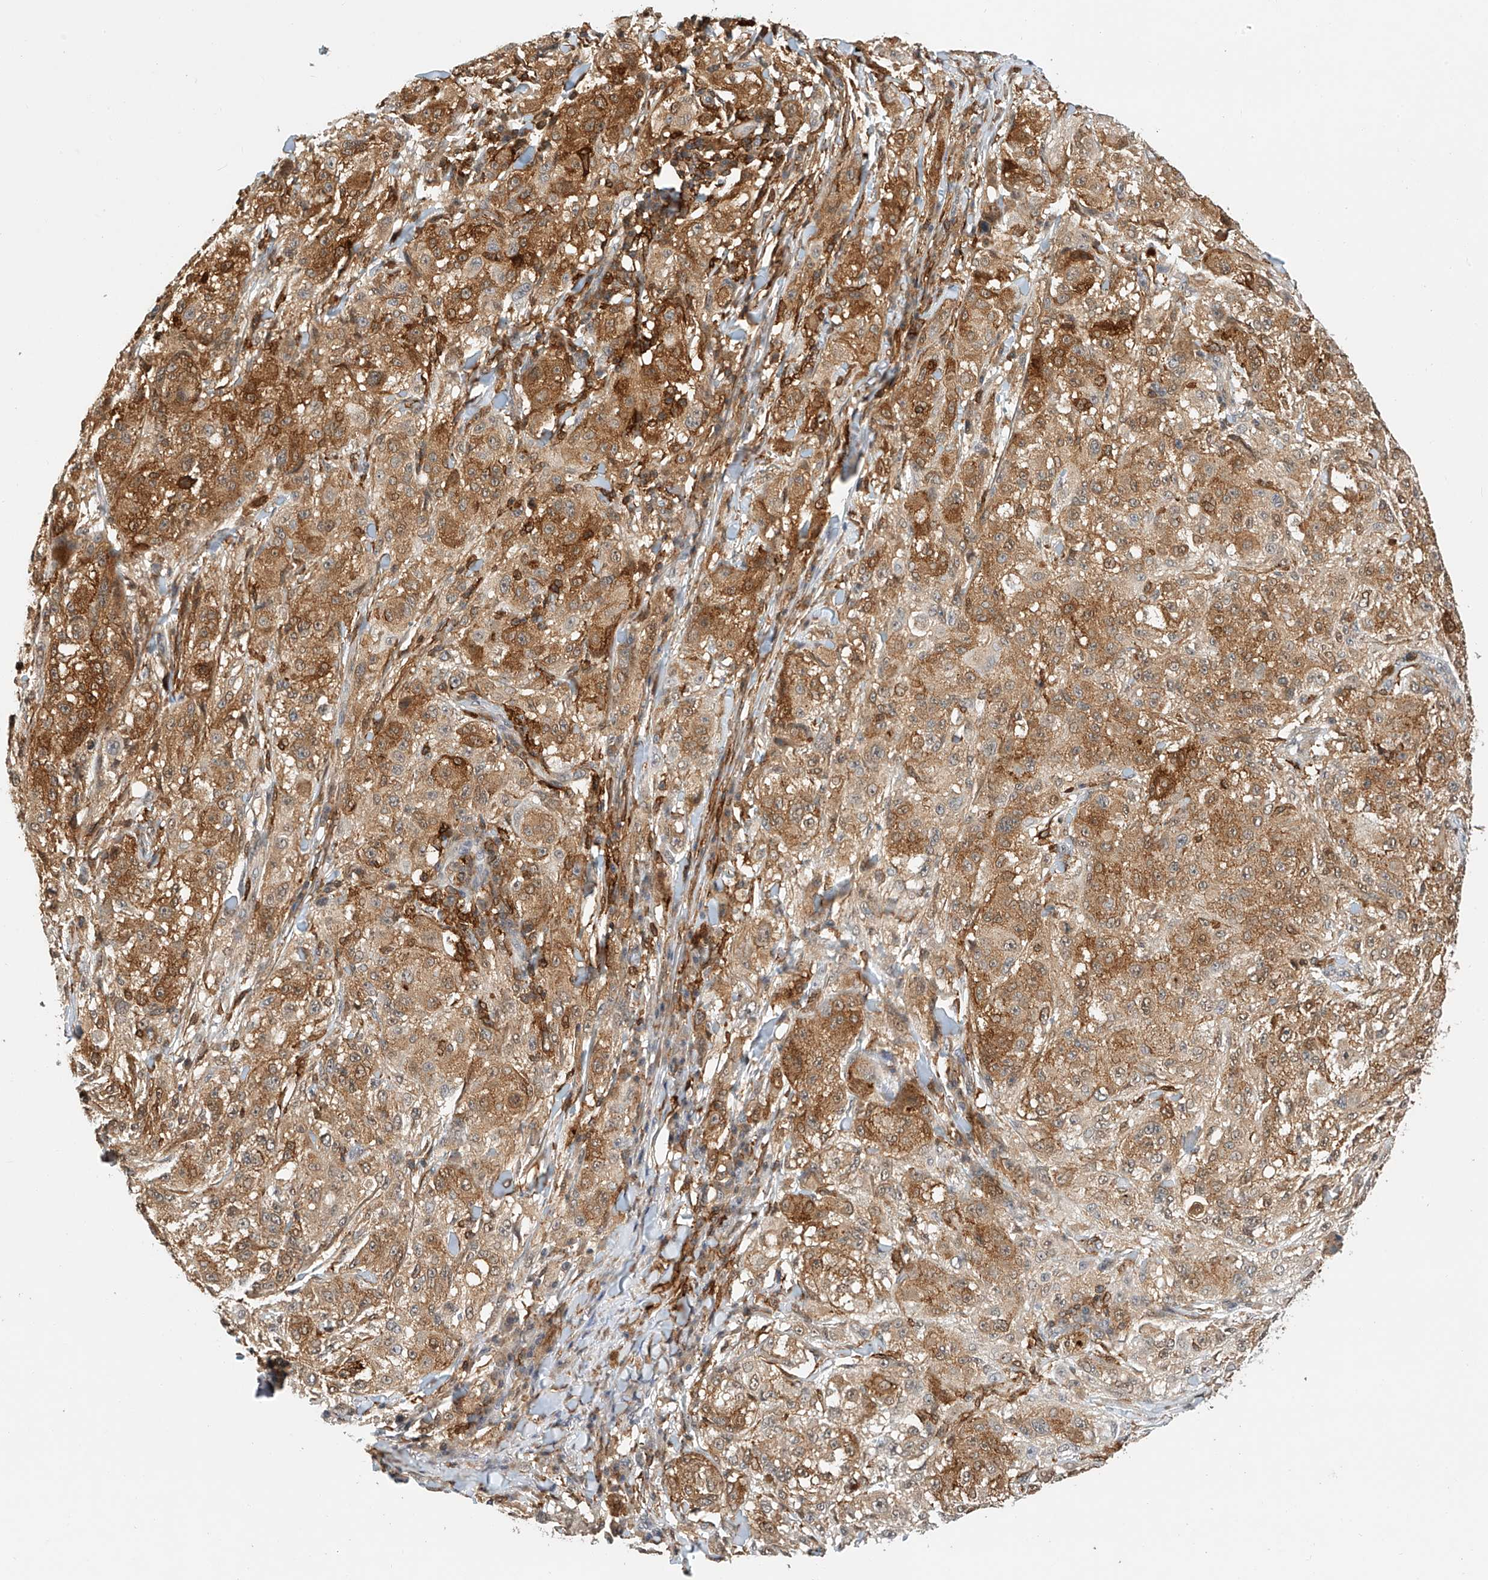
{"staining": {"intensity": "strong", "quantity": ">75%", "location": "cytoplasmic/membranous"}, "tissue": "melanoma", "cell_type": "Tumor cells", "image_type": "cancer", "snomed": [{"axis": "morphology", "description": "Necrosis, NOS"}, {"axis": "morphology", "description": "Malignant melanoma, NOS"}, {"axis": "topography", "description": "Skin"}], "caption": "IHC histopathology image of melanoma stained for a protein (brown), which exhibits high levels of strong cytoplasmic/membranous positivity in about >75% of tumor cells.", "gene": "MICAL1", "patient": {"sex": "female", "age": 87}}